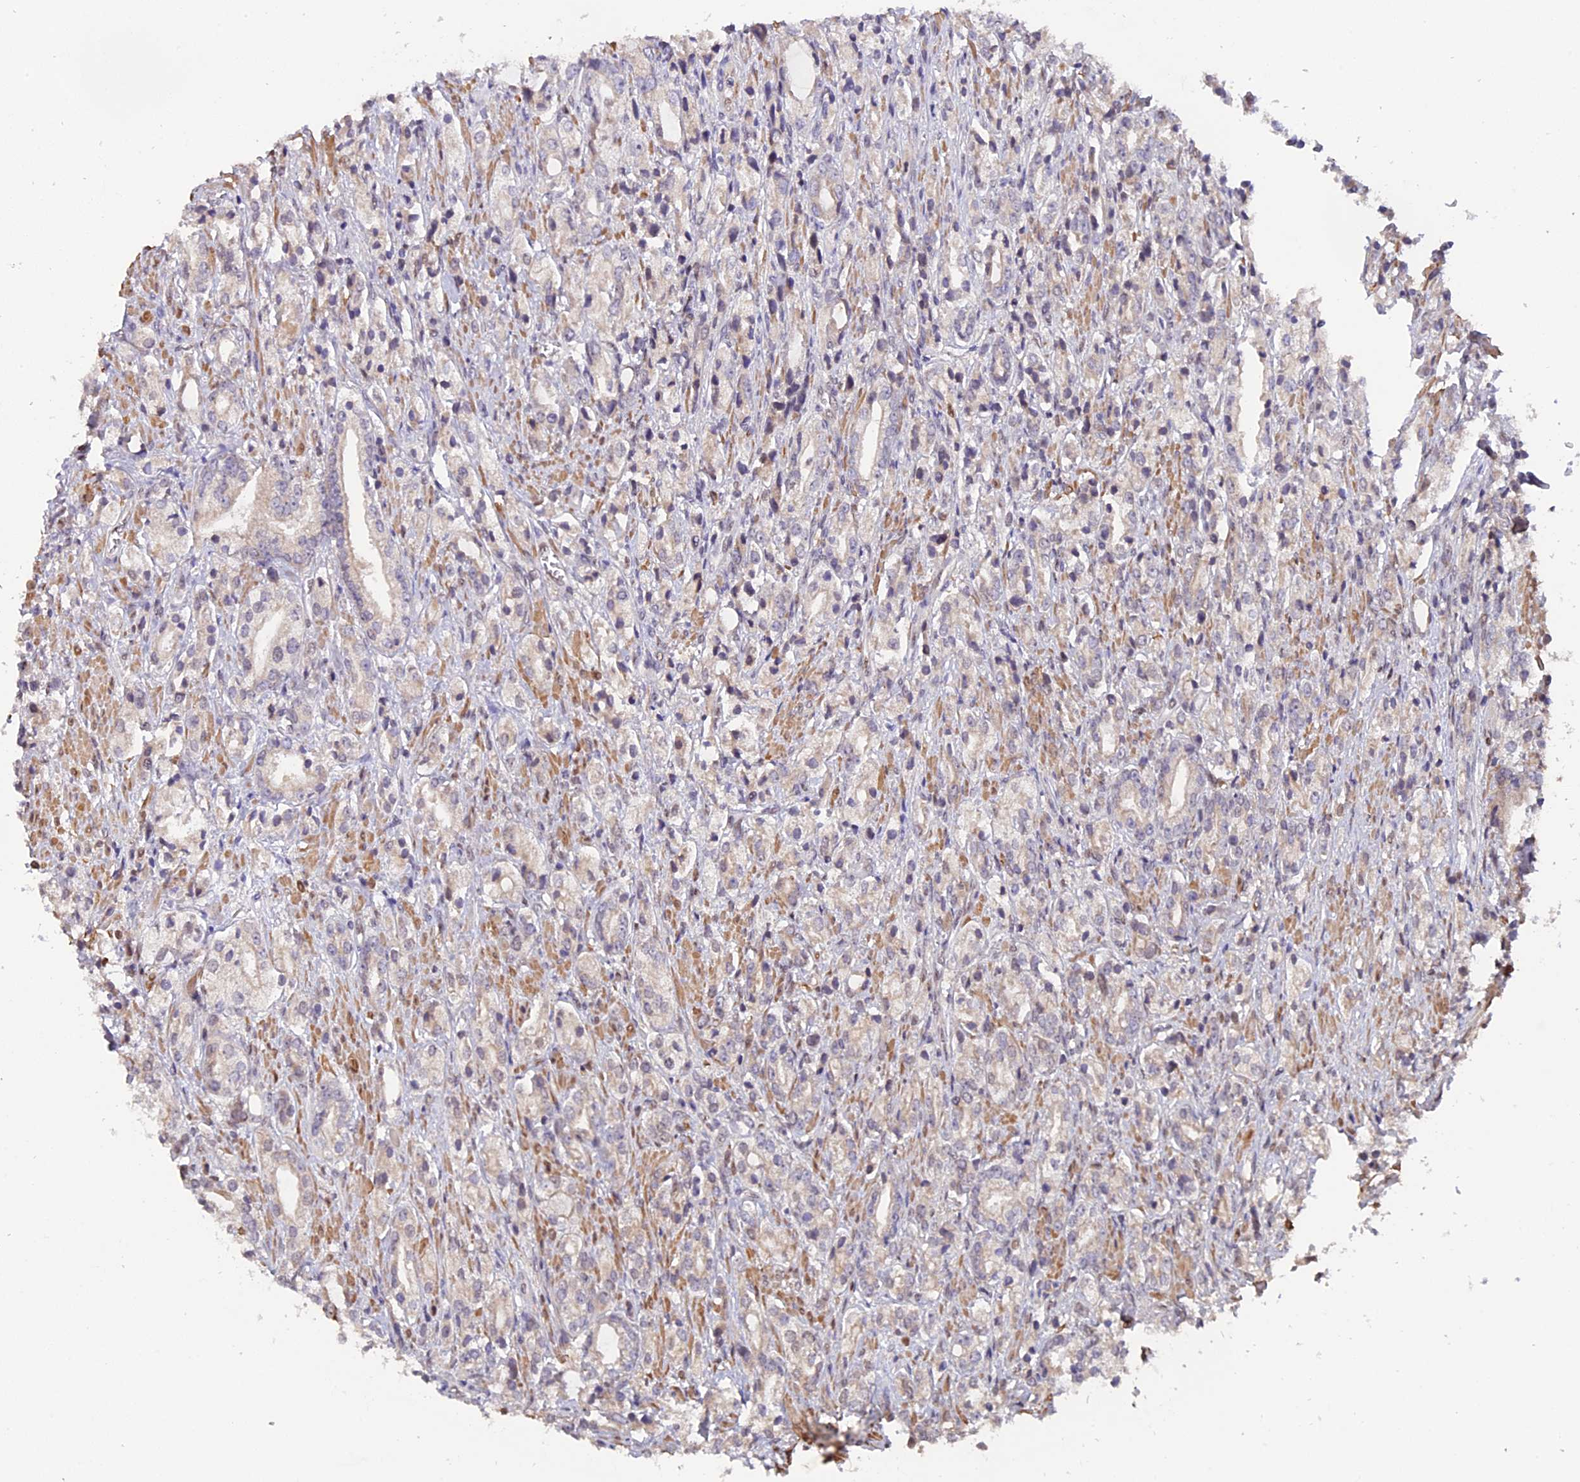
{"staining": {"intensity": "weak", "quantity": "25%-75%", "location": "nuclear"}, "tissue": "prostate cancer", "cell_type": "Tumor cells", "image_type": "cancer", "snomed": [{"axis": "morphology", "description": "Adenocarcinoma, High grade"}, {"axis": "topography", "description": "Prostate"}], "caption": "There is low levels of weak nuclear positivity in tumor cells of prostate high-grade adenocarcinoma, as demonstrated by immunohistochemical staining (brown color).", "gene": "FAM118B", "patient": {"sex": "male", "age": 50}}